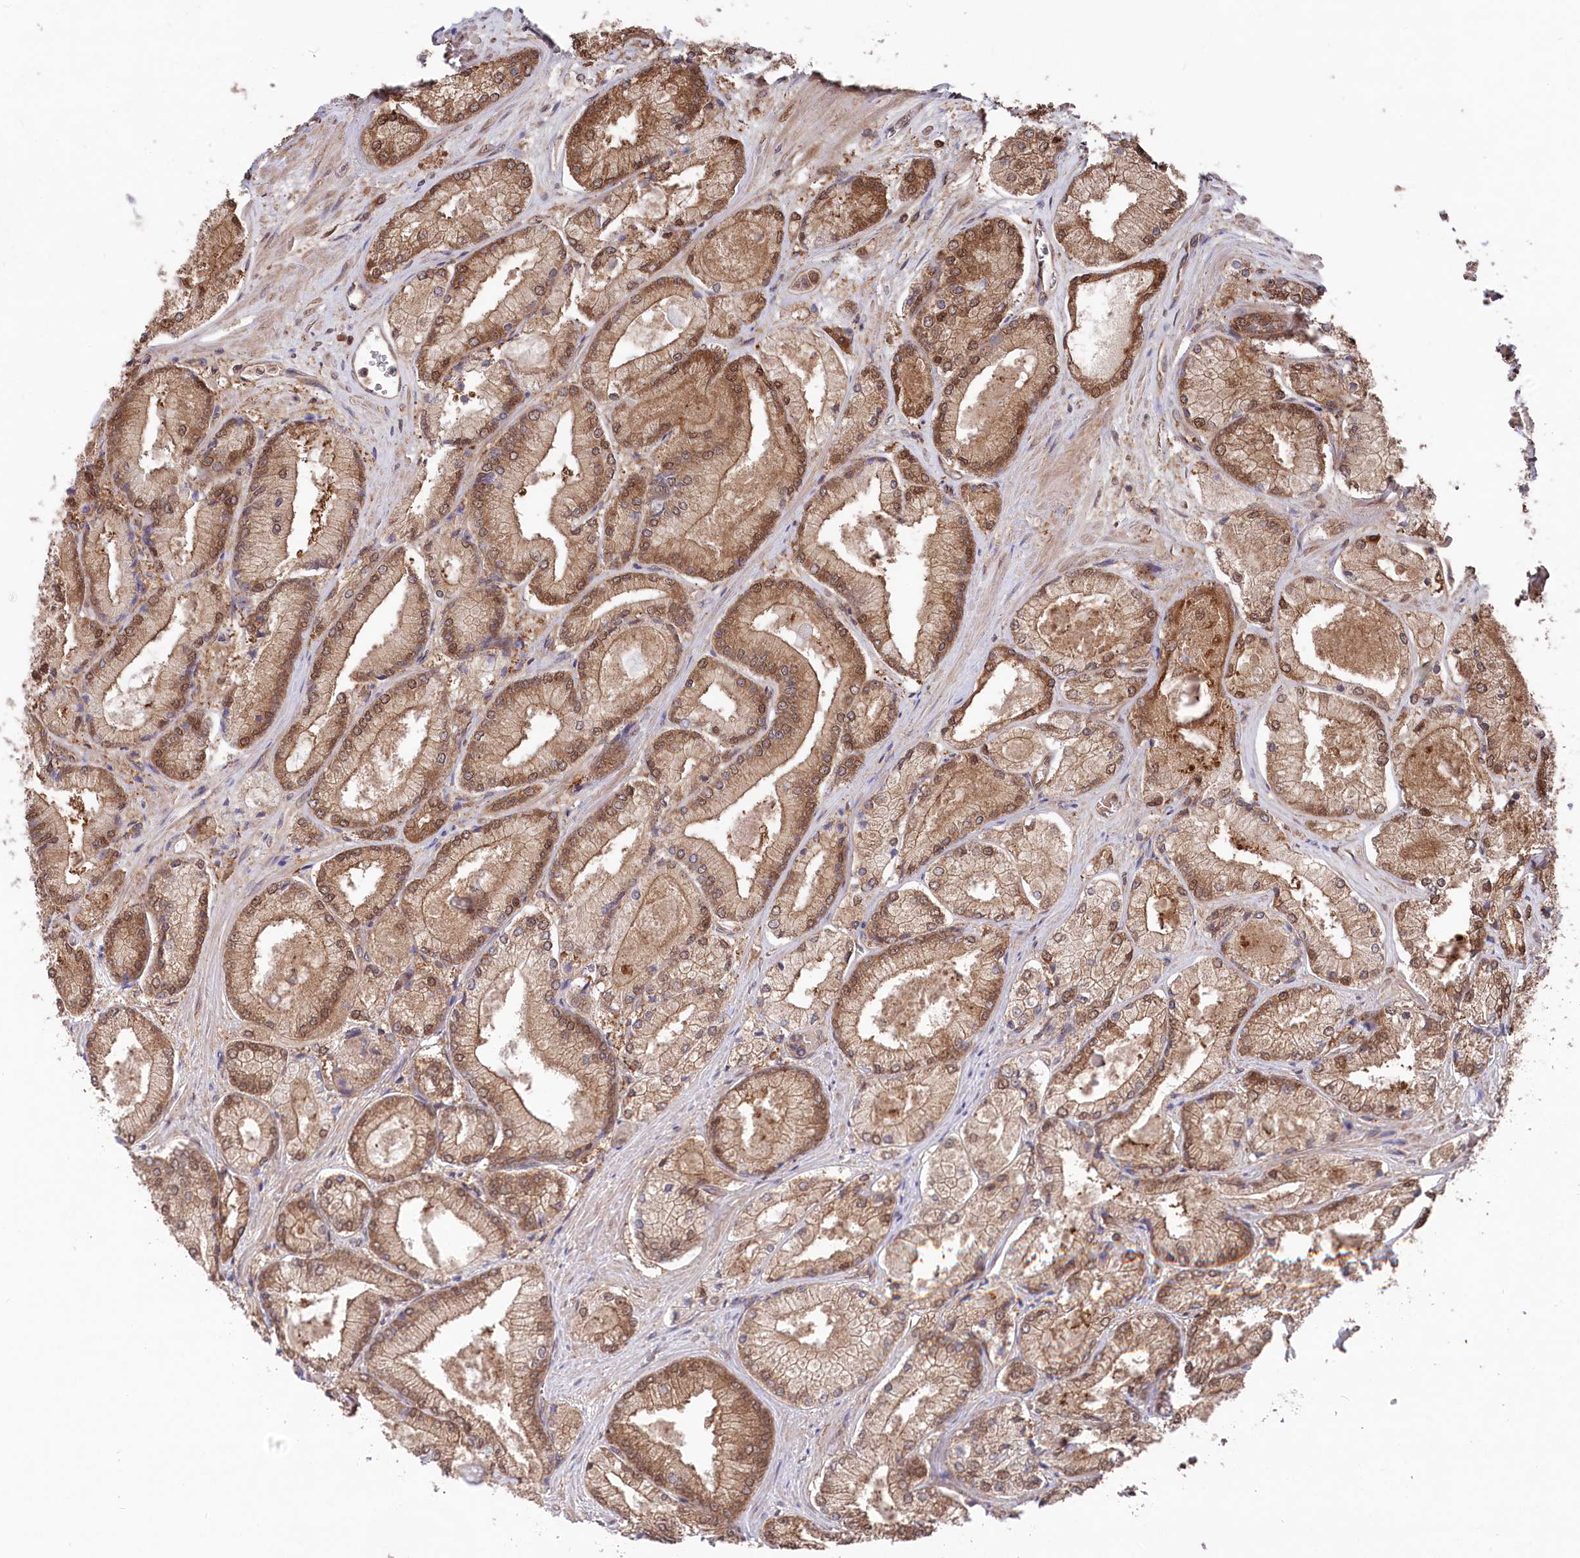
{"staining": {"intensity": "moderate", "quantity": ">75%", "location": "cytoplasmic/membranous,nuclear"}, "tissue": "prostate cancer", "cell_type": "Tumor cells", "image_type": "cancer", "snomed": [{"axis": "morphology", "description": "Adenocarcinoma, Low grade"}, {"axis": "topography", "description": "Prostate"}], "caption": "The image demonstrates immunohistochemical staining of prostate cancer. There is moderate cytoplasmic/membranous and nuclear expression is identified in approximately >75% of tumor cells.", "gene": "PSMA1", "patient": {"sex": "male", "age": 74}}